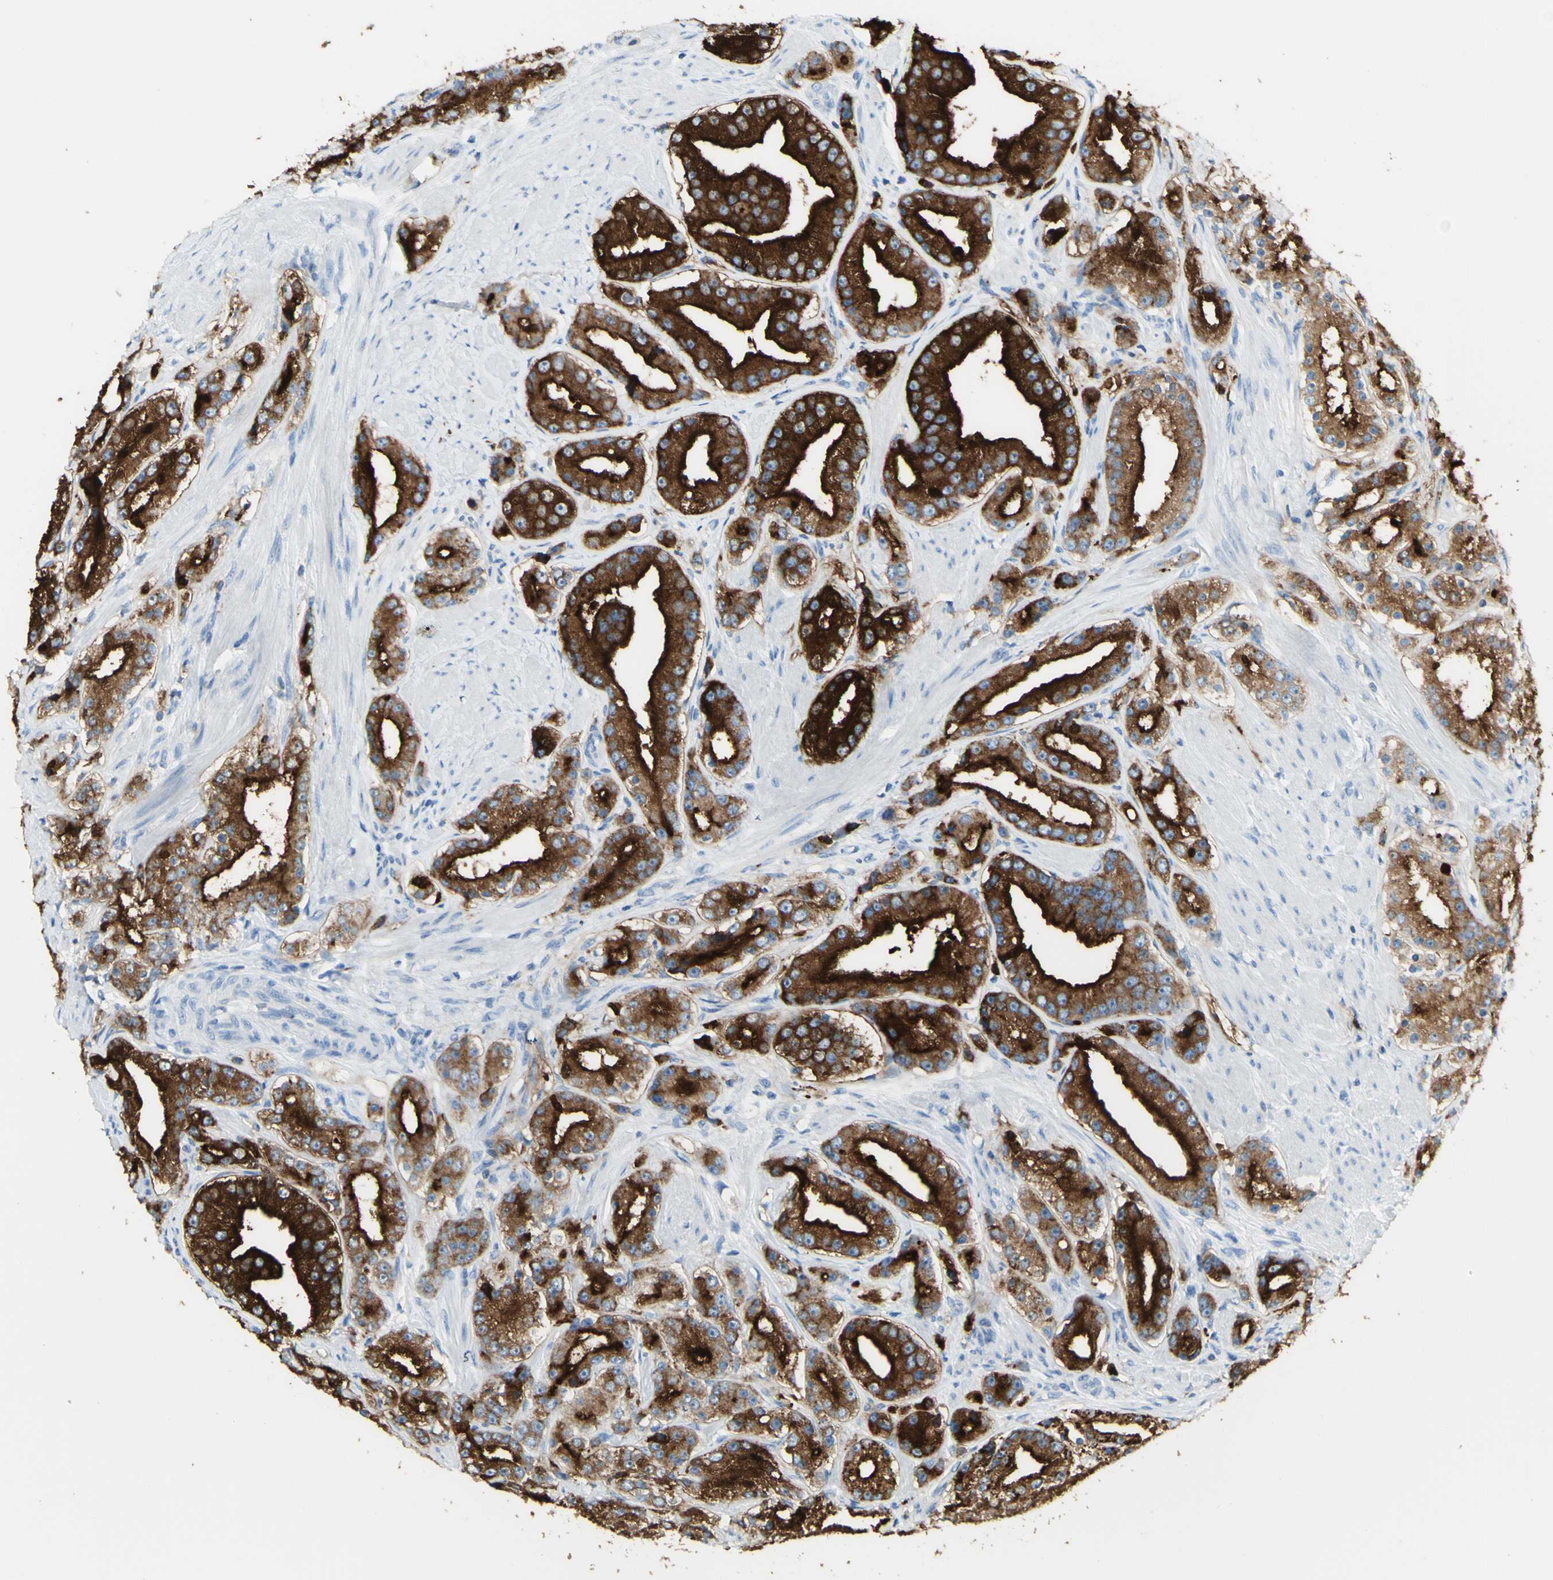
{"staining": {"intensity": "strong", "quantity": "25%-75%", "location": "cytoplasmic/membranous"}, "tissue": "prostate cancer", "cell_type": "Tumor cells", "image_type": "cancer", "snomed": [{"axis": "morphology", "description": "Adenocarcinoma, Low grade"}, {"axis": "topography", "description": "Prostate"}], "caption": "Immunohistochemical staining of human prostate low-grade adenocarcinoma shows strong cytoplasmic/membranous protein expression in approximately 25%-75% of tumor cells.", "gene": "TSPAN1", "patient": {"sex": "male", "age": 63}}